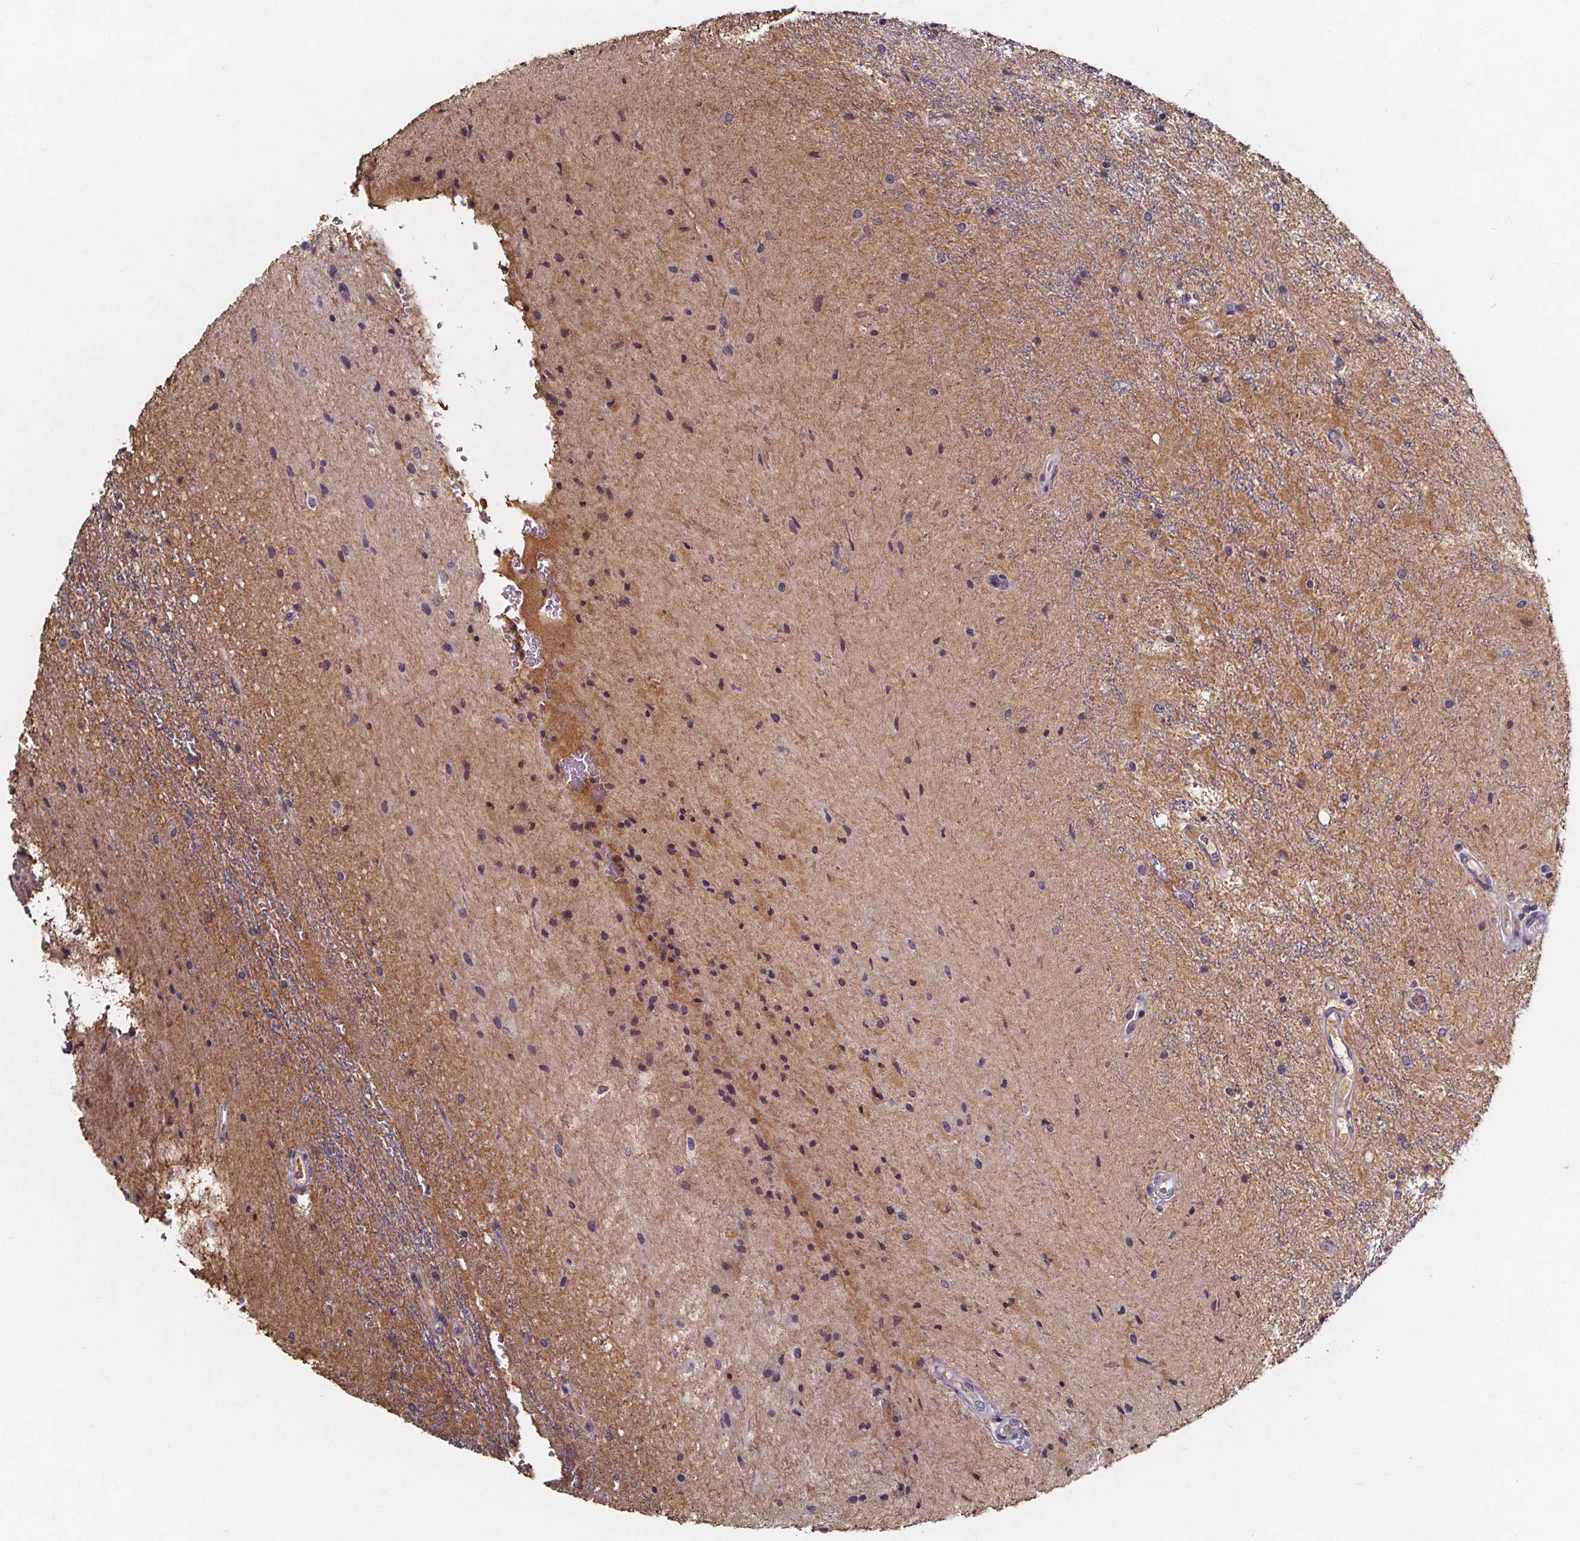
{"staining": {"intensity": "negative", "quantity": "none", "location": "none"}, "tissue": "glioma", "cell_type": "Tumor cells", "image_type": "cancer", "snomed": [{"axis": "morphology", "description": "Glioma, malignant, Low grade"}, {"axis": "topography", "description": "Cerebellum"}], "caption": "IHC of human malignant glioma (low-grade) reveals no staining in tumor cells.", "gene": "NPHP4", "patient": {"sex": "female", "age": 14}}